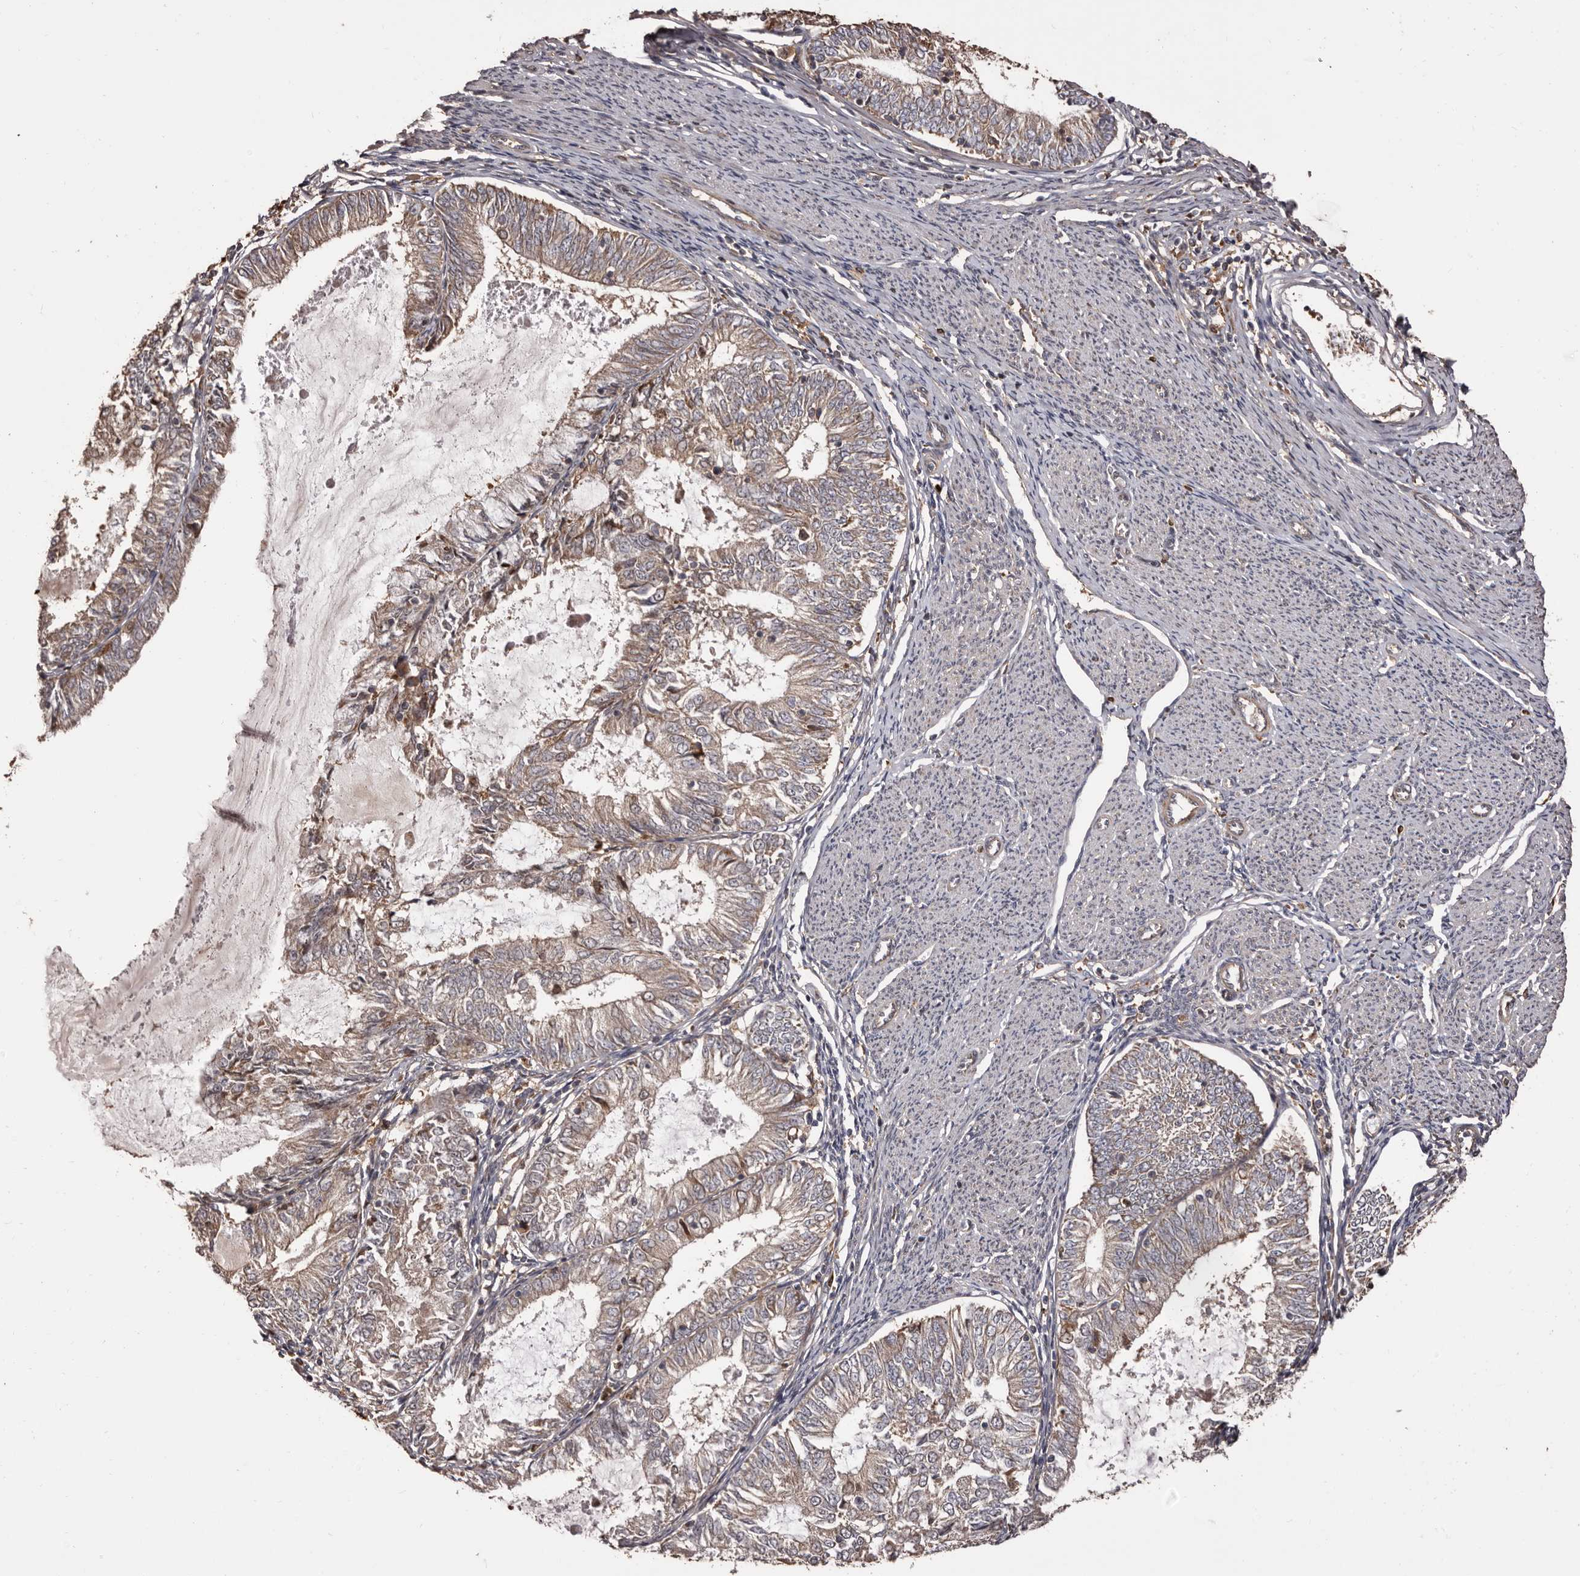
{"staining": {"intensity": "moderate", "quantity": "25%-75%", "location": "cytoplasmic/membranous"}, "tissue": "endometrial cancer", "cell_type": "Tumor cells", "image_type": "cancer", "snomed": [{"axis": "morphology", "description": "Adenocarcinoma, NOS"}, {"axis": "topography", "description": "Endometrium"}], "caption": "Immunohistochemistry (DAB (3,3'-diaminobenzidine)) staining of endometrial adenocarcinoma reveals moderate cytoplasmic/membranous protein expression in approximately 25%-75% of tumor cells. (IHC, brightfield microscopy, high magnification).", "gene": "ZCCHC7", "patient": {"sex": "female", "age": 57}}